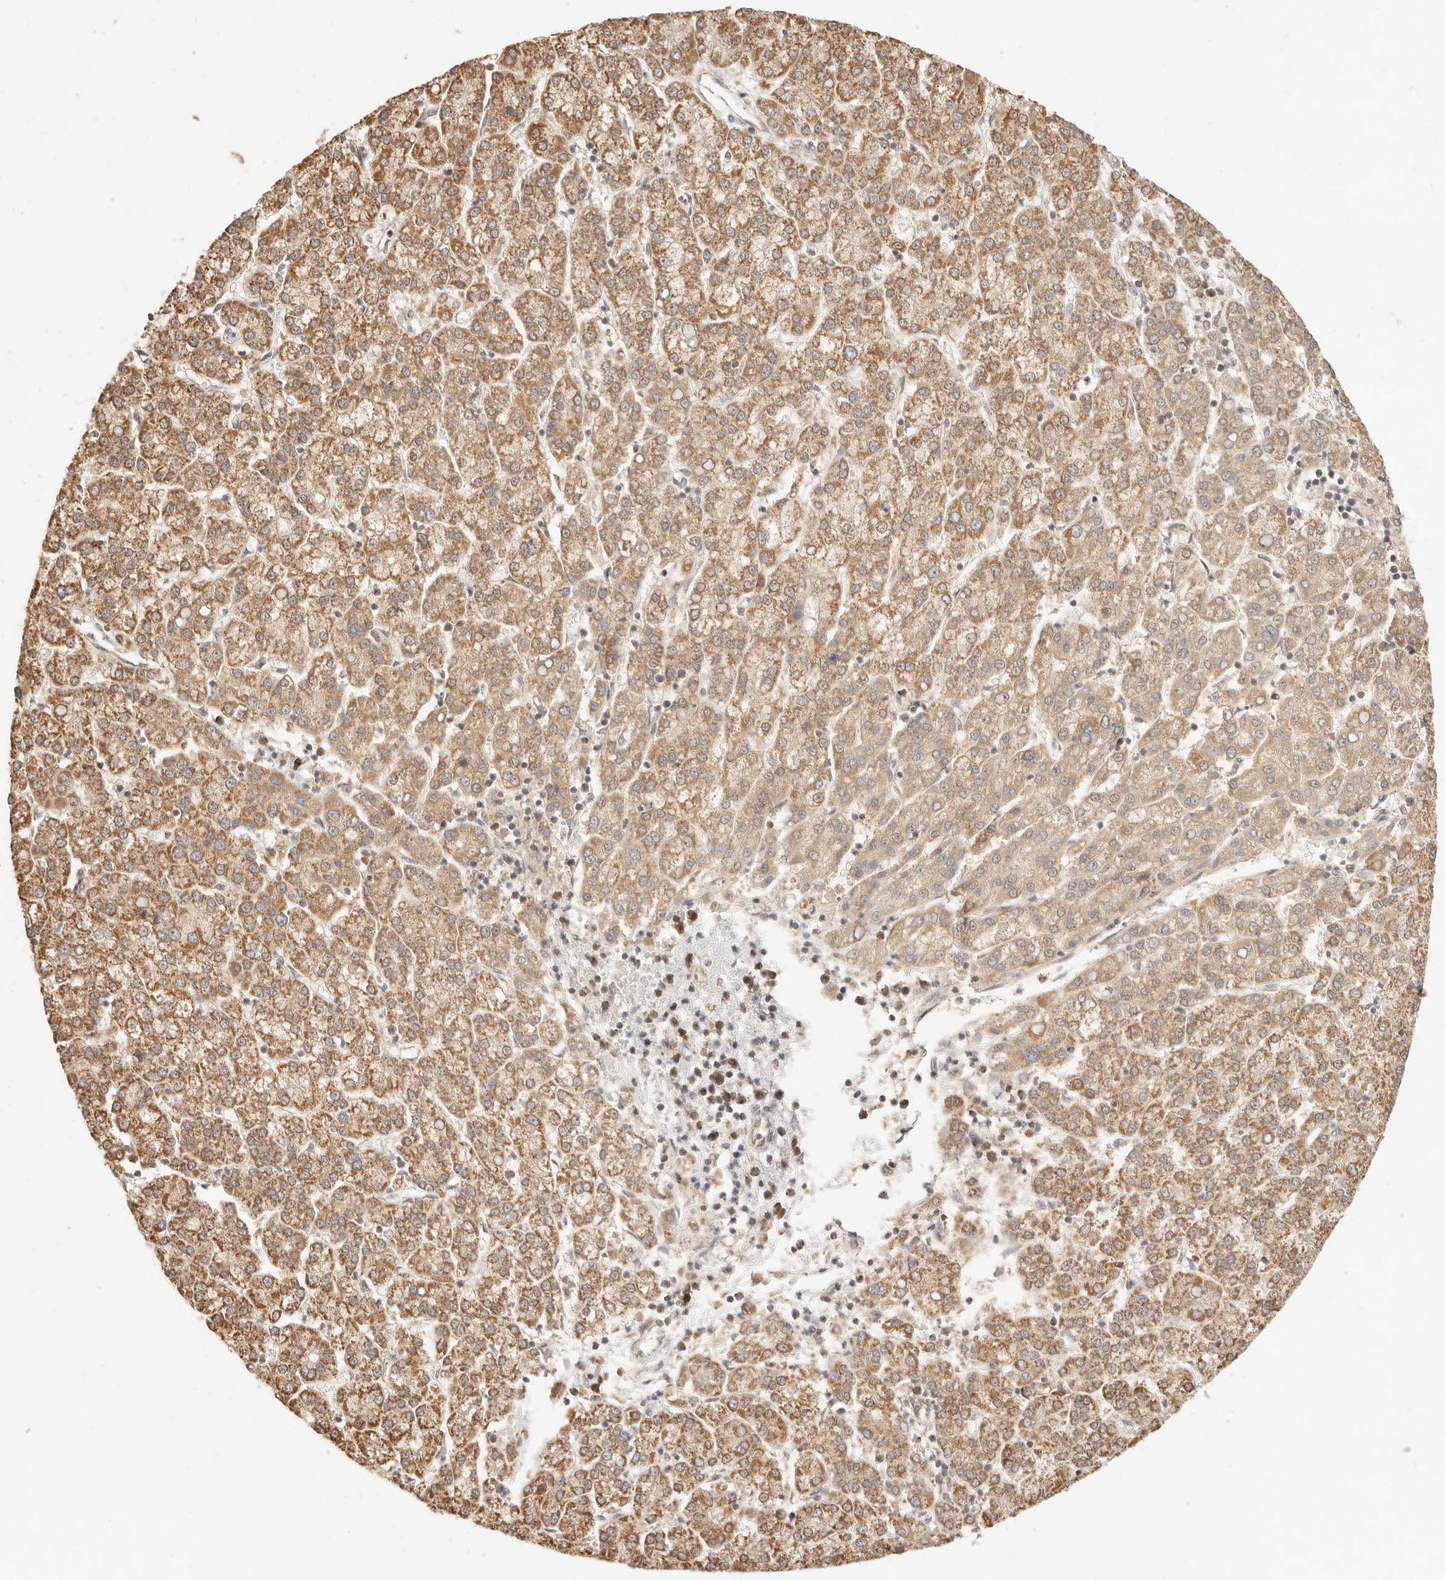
{"staining": {"intensity": "moderate", "quantity": ">75%", "location": "cytoplasmic/membranous"}, "tissue": "liver cancer", "cell_type": "Tumor cells", "image_type": "cancer", "snomed": [{"axis": "morphology", "description": "Carcinoma, Hepatocellular, NOS"}, {"axis": "topography", "description": "Liver"}], "caption": "Liver hepatocellular carcinoma was stained to show a protein in brown. There is medium levels of moderate cytoplasmic/membranous expression in about >75% of tumor cells.", "gene": "CPLANE2", "patient": {"sex": "female", "age": 58}}